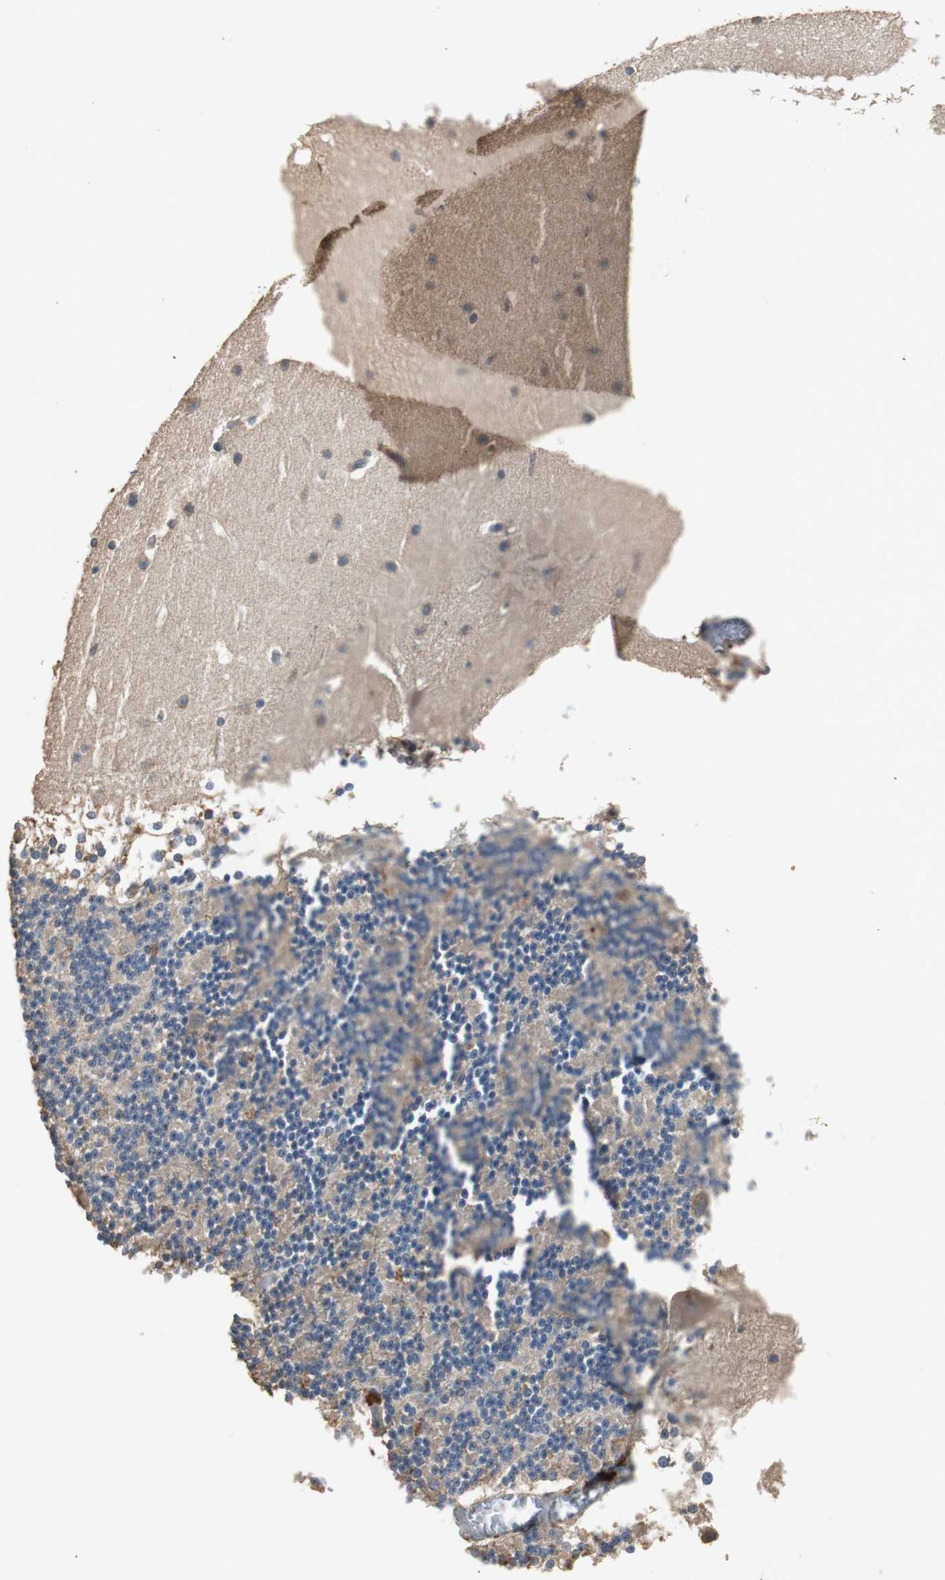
{"staining": {"intensity": "moderate", "quantity": "<25%", "location": "cytoplasmic/membranous"}, "tissue": "cerebellum", "cell_type": "Cells in granular layer", "image_type": "normal", "snomed": [{"axis": "morphology", "description": "Normal tissue, NOS"}, {"axis": "topography", "description": "Cerebellum"}], "caption": "Cells in granular layer display low levels of moderate cytoplasmic/membranous positivity in approximately <25% of cells in normal cerebellum. Immunohistochemistry stains the protein in brown and the nuclei are stained blue.", "gene": "TNFRSF14", "patient": {"sex": "female", "age": 19}}